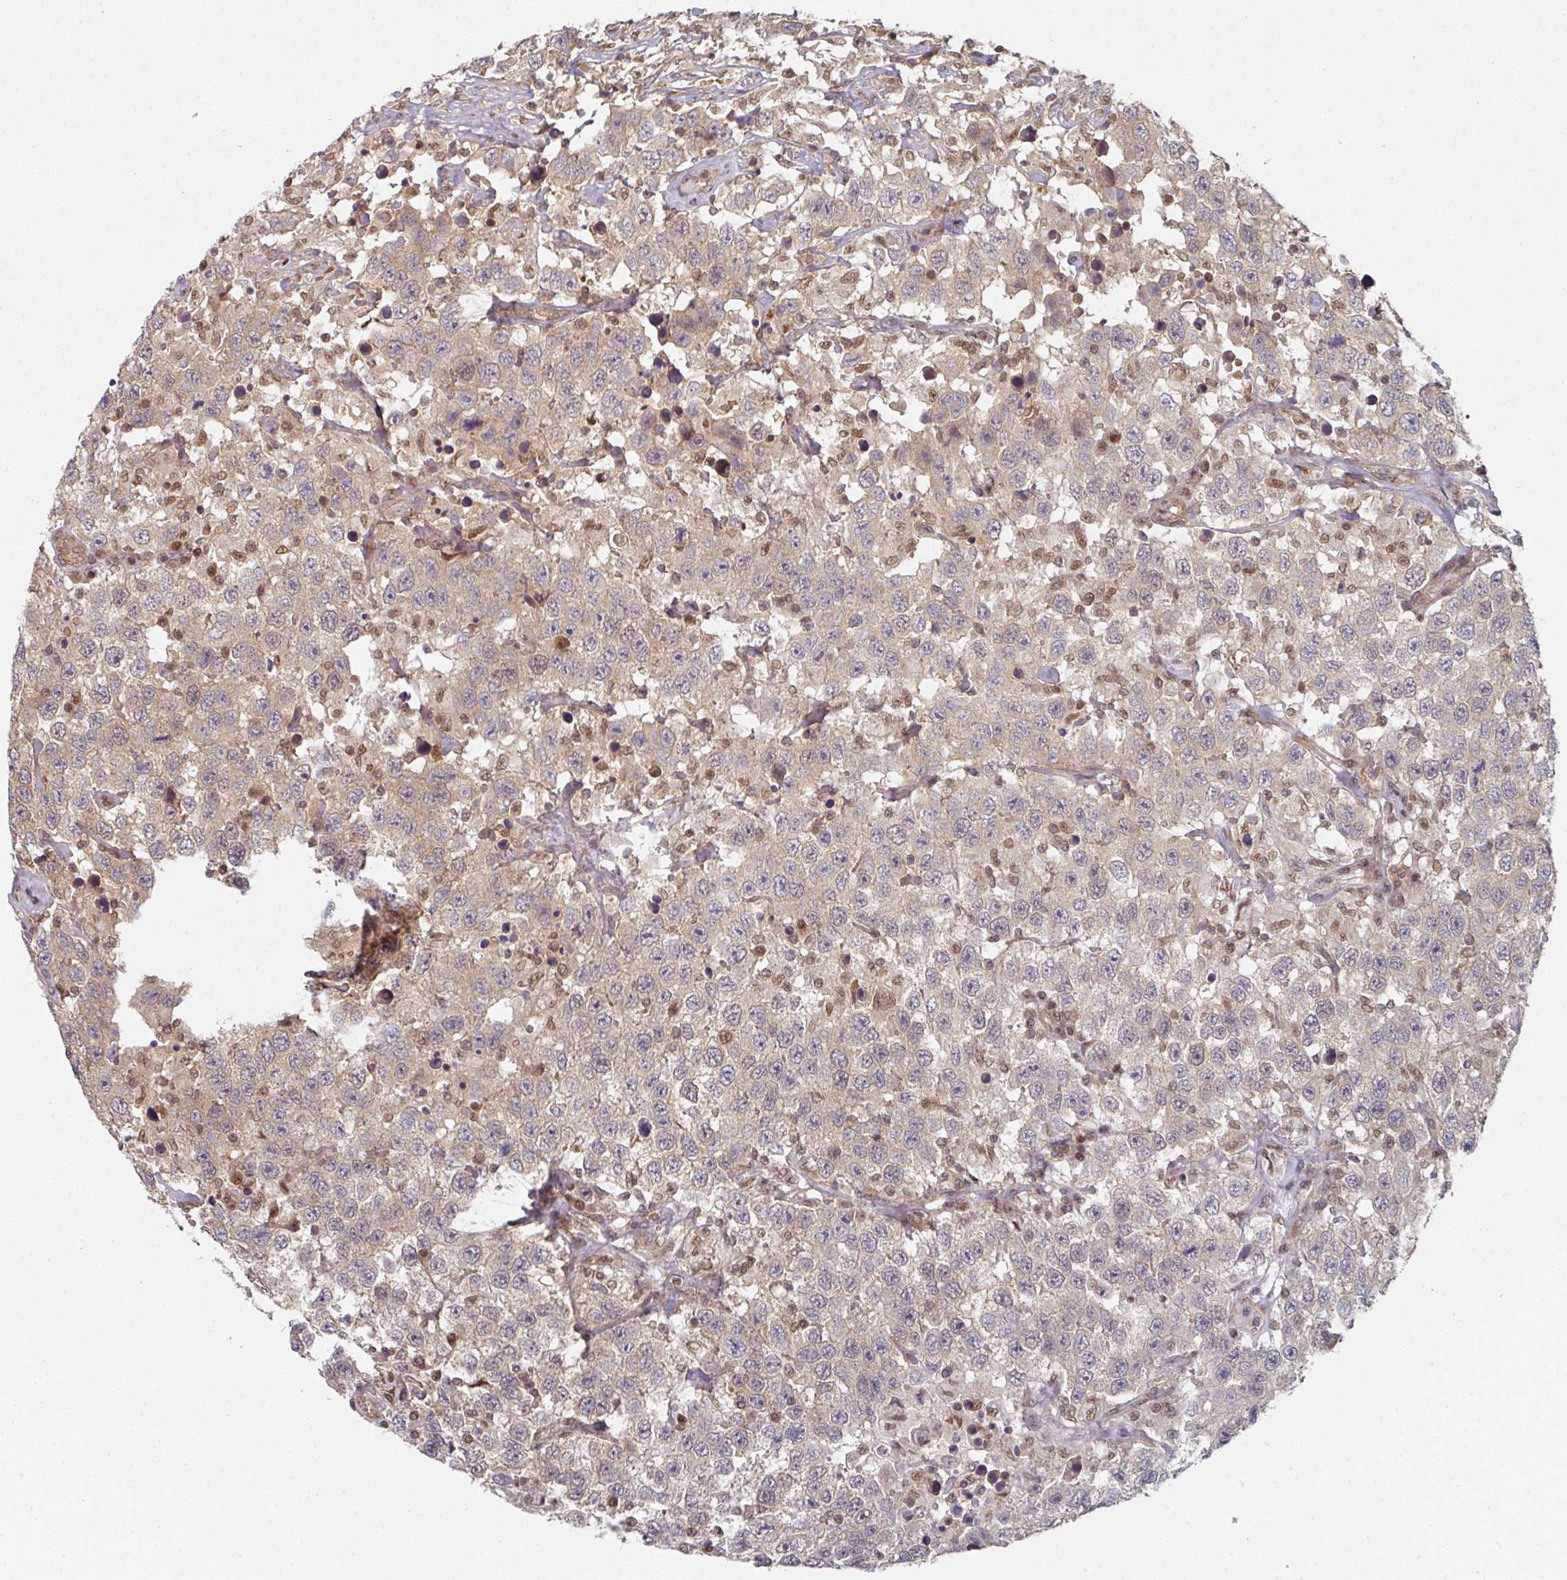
{"staining": {"intensity": "weak", "quantity": "<25%", "location": "cytoplasmic/membranous"}, "tissue": "testis cancer", "cell_type": "Tumor cells", "image_type": "cancer", "snomed": [{"axis": "morphology", "description": "Seminoma, NOS"}, {"axis": "topography", "description": "Testis"}], "caption": "Immunohistochemical staining of testis cancer demonstrates no significant staining in tumor cells.", "gene": "PSME3IP1", "patient": {"sex": "male", "age": 41}}